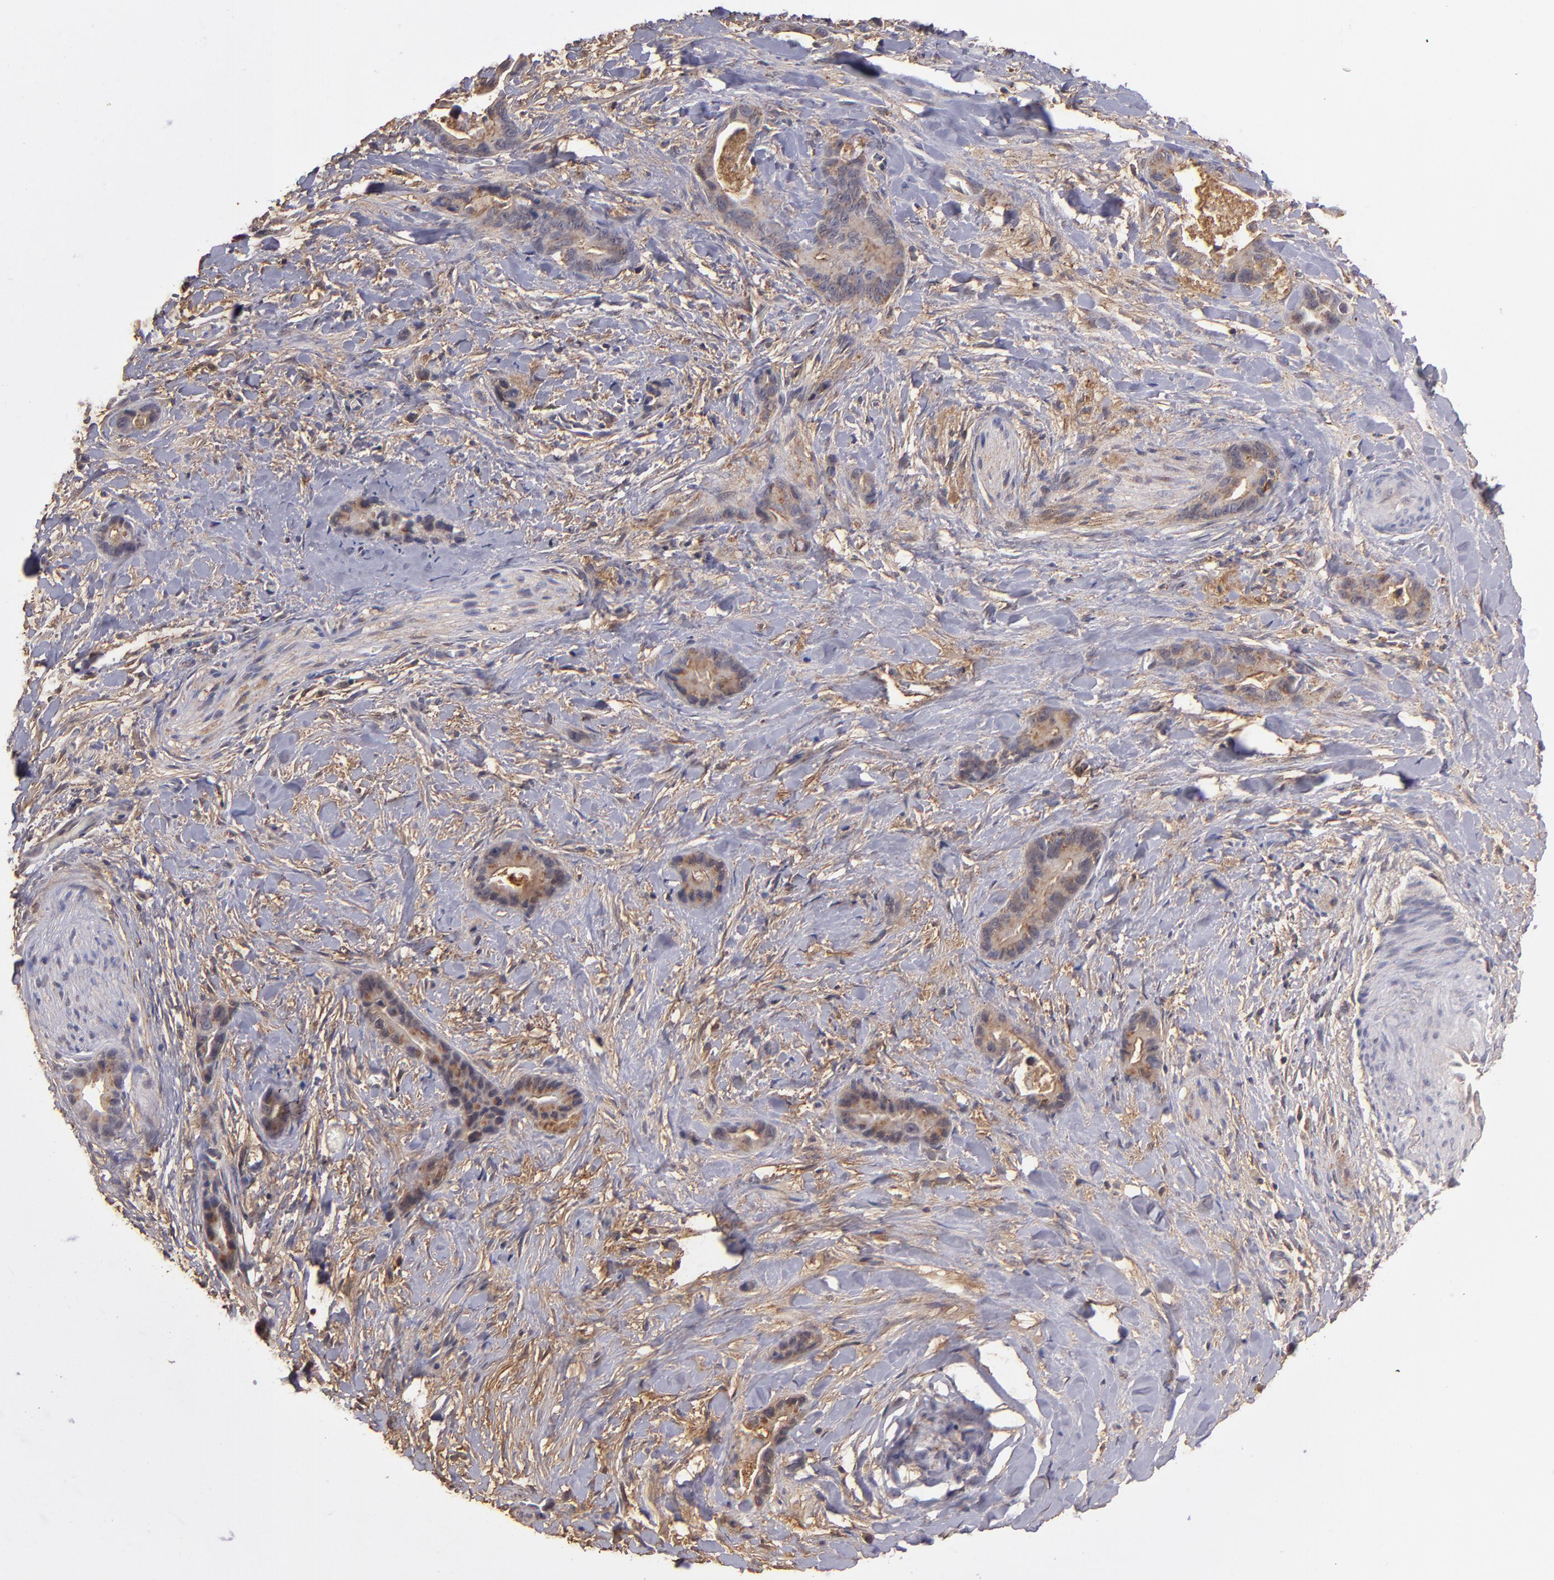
{"staining": {"intensity": "moderate", "quantity": ">75%", "location": "cytoplasmic/membranous"}, "tissue": "liver cancer", "cell_type": "Tumor cells", "image_type": "cancer", "snomed": [{"axis": "morphology", "description": "Cholangiocarcinoma"}, {"axis": "topography", "description": "Liver"}], "caption": "This is a photomicrograph of immunohistochemistry (IHC) staining of cholangiocarcinoma (liver), which shows moderate staining in the cytoplasmic/membranous of tumor cells.", "gene": "ZFYVE1", "patient": {"sex": "female", "age": 55}}